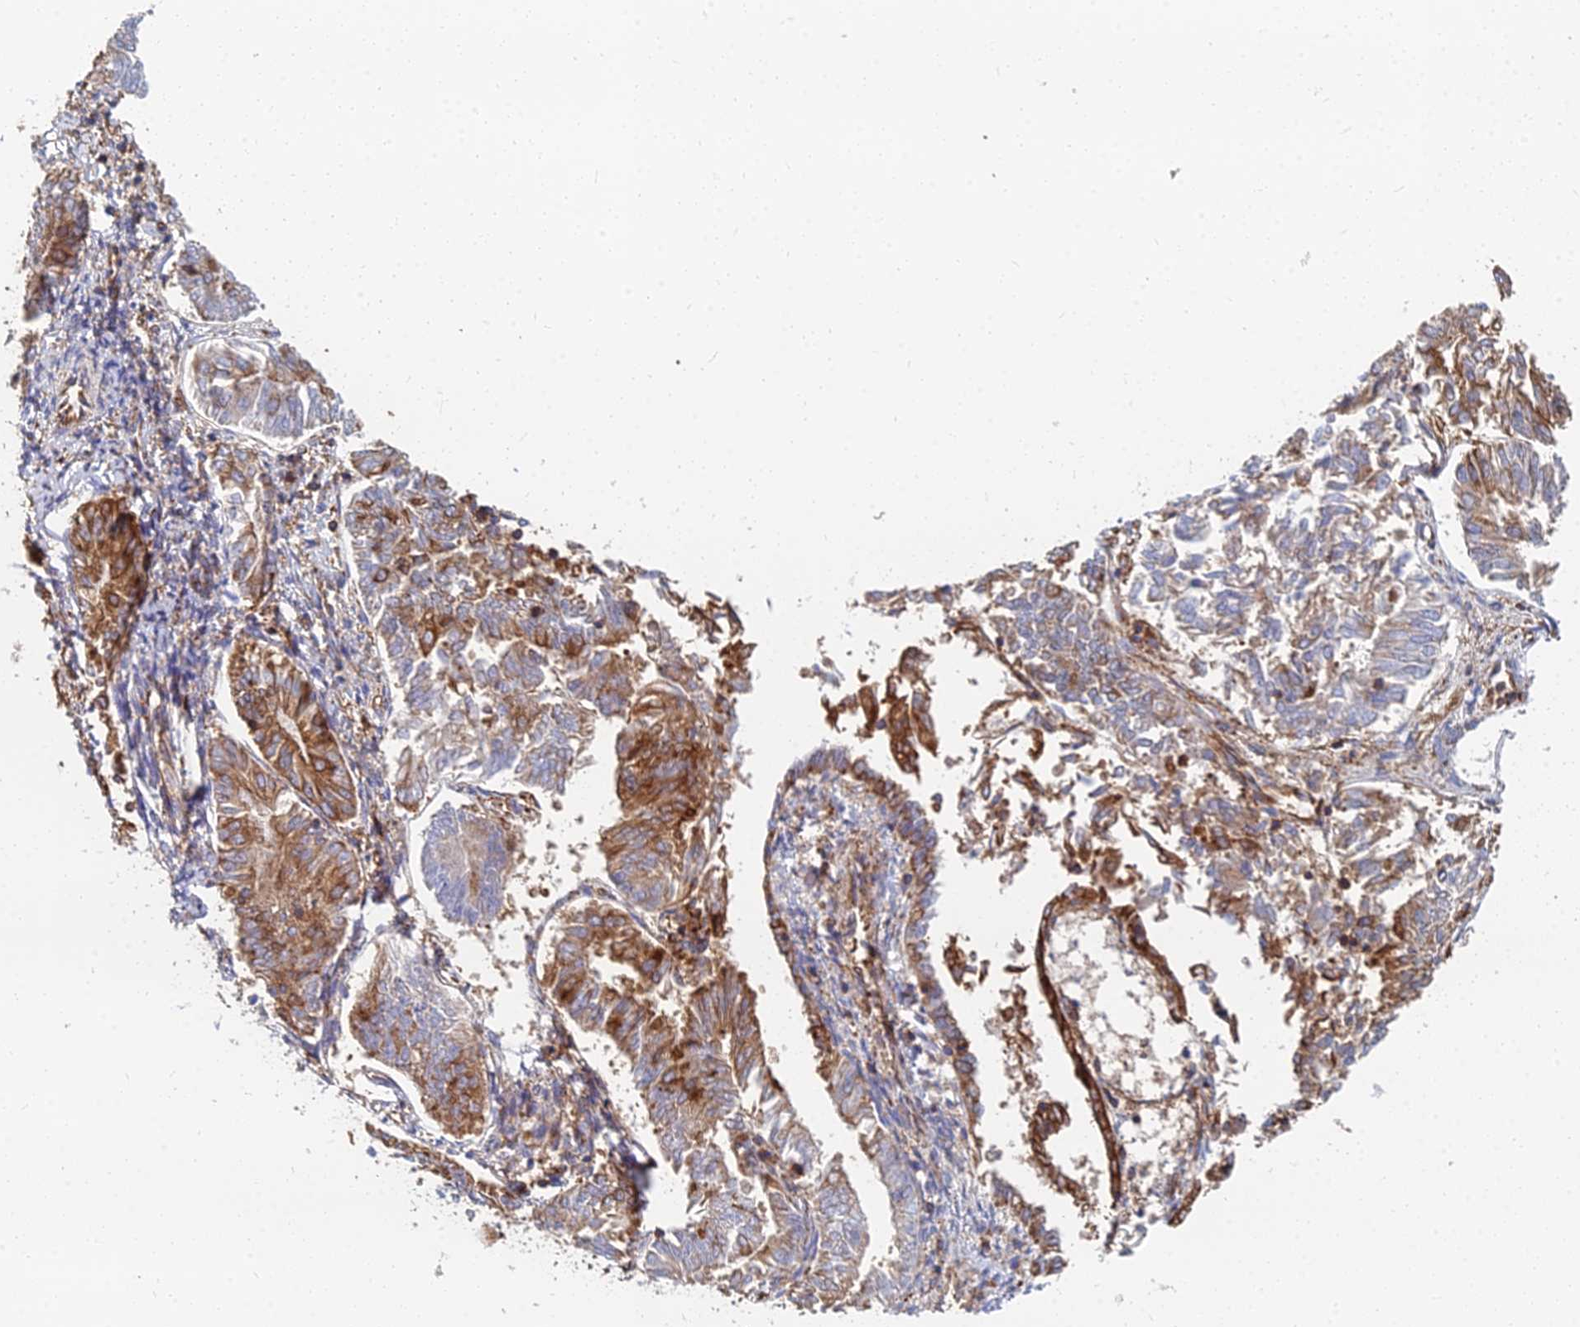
{"staining": {"intensity": "moderate", "quantity": ">75%", "location": "cytoplasmic/membranous"}, "tissue": "endometrial cancer", "cell_type": "Tumor cells", "image_type": "cancer", "snomed": [{"axis": "morphology", "description": "Adenocarcinoma, NOS"}, {"axis": "topography", "description": "Endometrium"}], "caption": "Adenocarcinoma (endometrial) was stained to show a protein in brown. There is medium levels of moderate cytoplasmic/membranous positivity in about >75% of tumor cells. (brown staining indicates protein expression, while blue staining denotes nuclei).", "gene": "GPR42", "patient": {"sex": "female", "age": 58}}